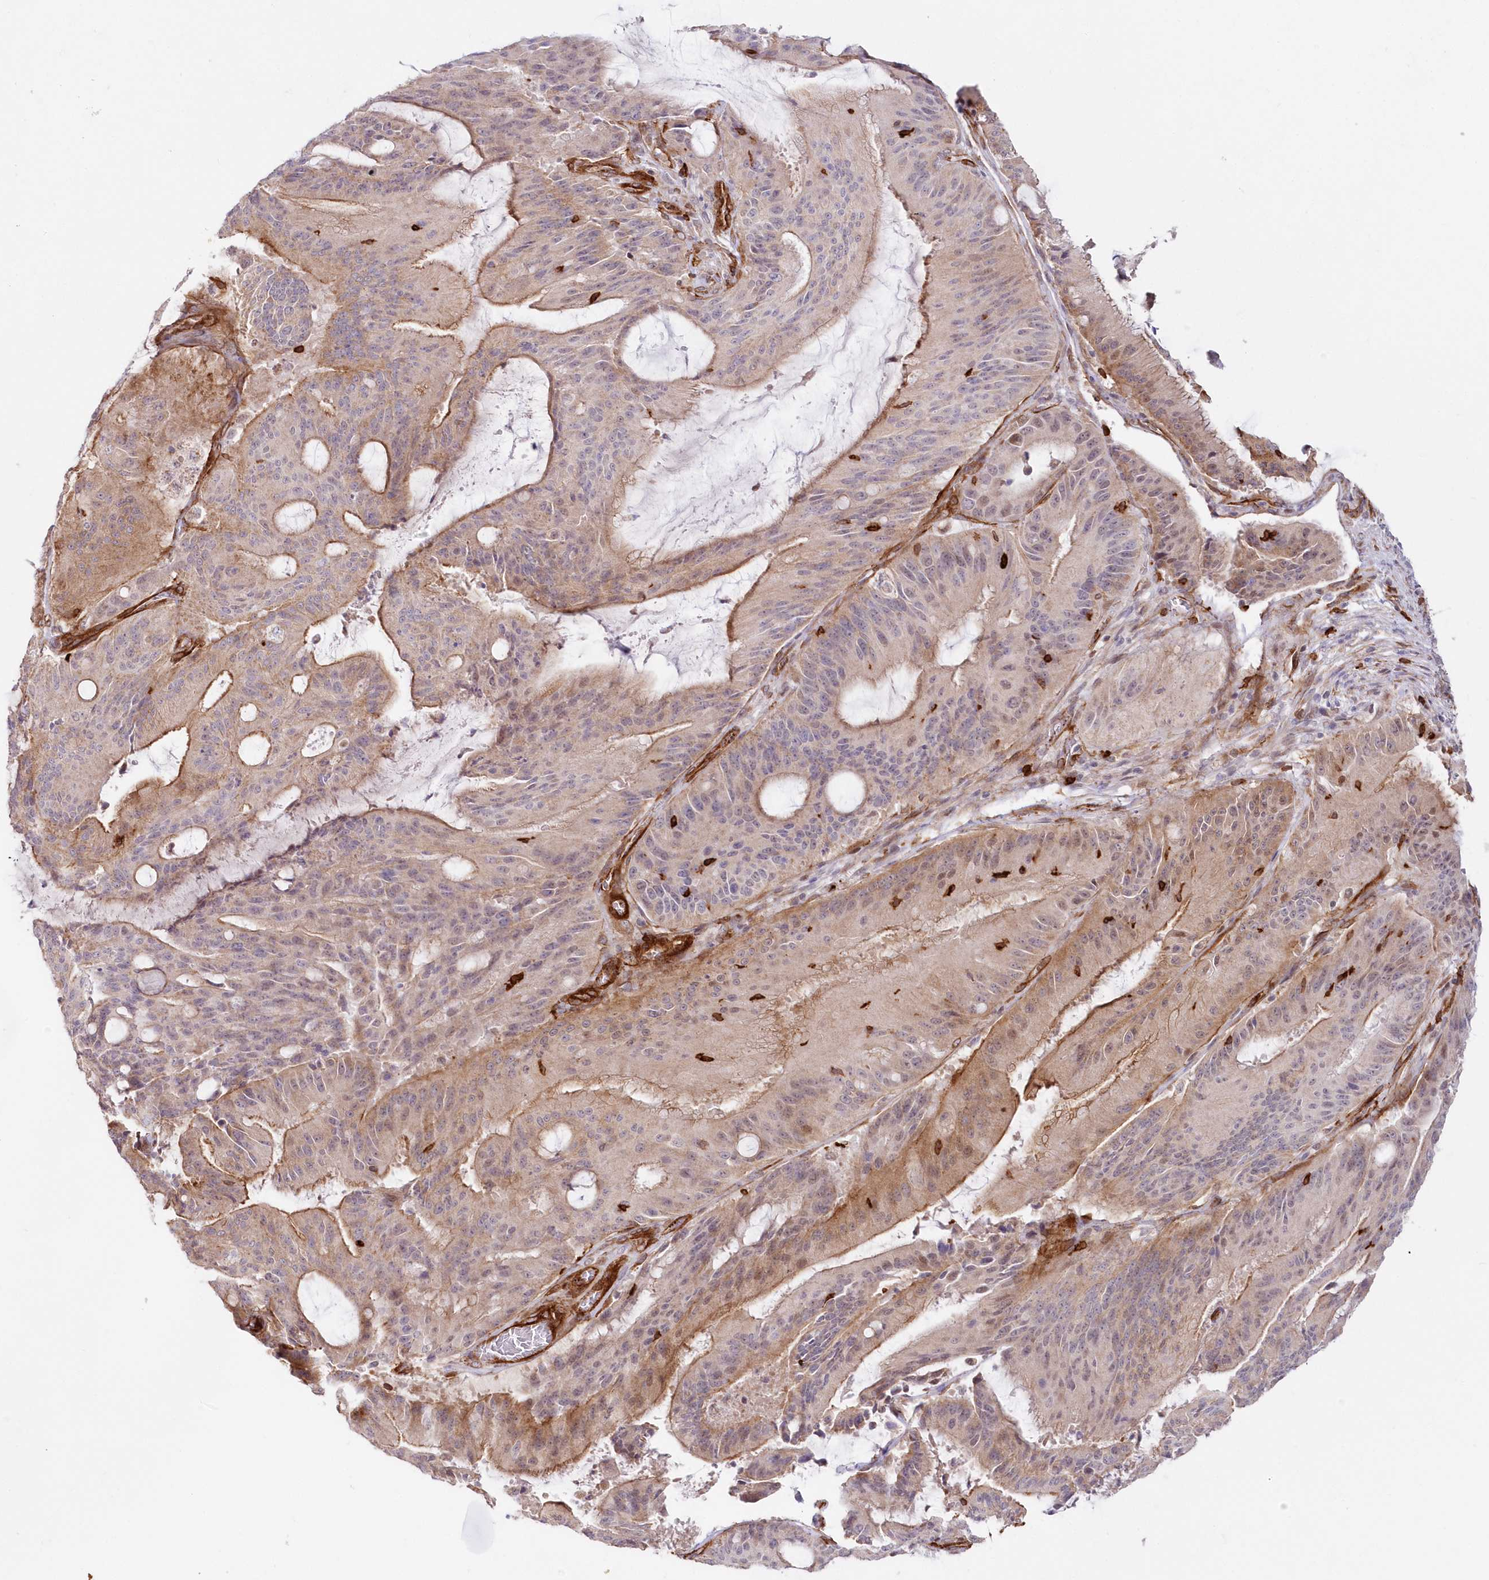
{"staining": {"intensity": "moderate", "quantity": "25%-75%", "location": "cytoplasmic/membranous"}, "tissue": "liver cancer", "cell_type": "Tumor cells", "image_type": "cancer", "snomed": [{"axis": "morphology", "description": "Normal tissue, NOS"}, {"axis": "morphology", "description": "Cholangiocarcinoma"}, {"axis": "topography", "description": "Liver"}, {"axis": "topography", "description": "Peripheral nerve tissue"}], "caption": "Approximately 25%-75% of tumor cells in liver cancer (cholangiocarcinoma) reveal moderate cytoplasmic/membranous protein expression as visualized by brown immunohistochemical staining.", "gene": "AFAP1L2", "patient": {"sex": "female", "age": 73}}